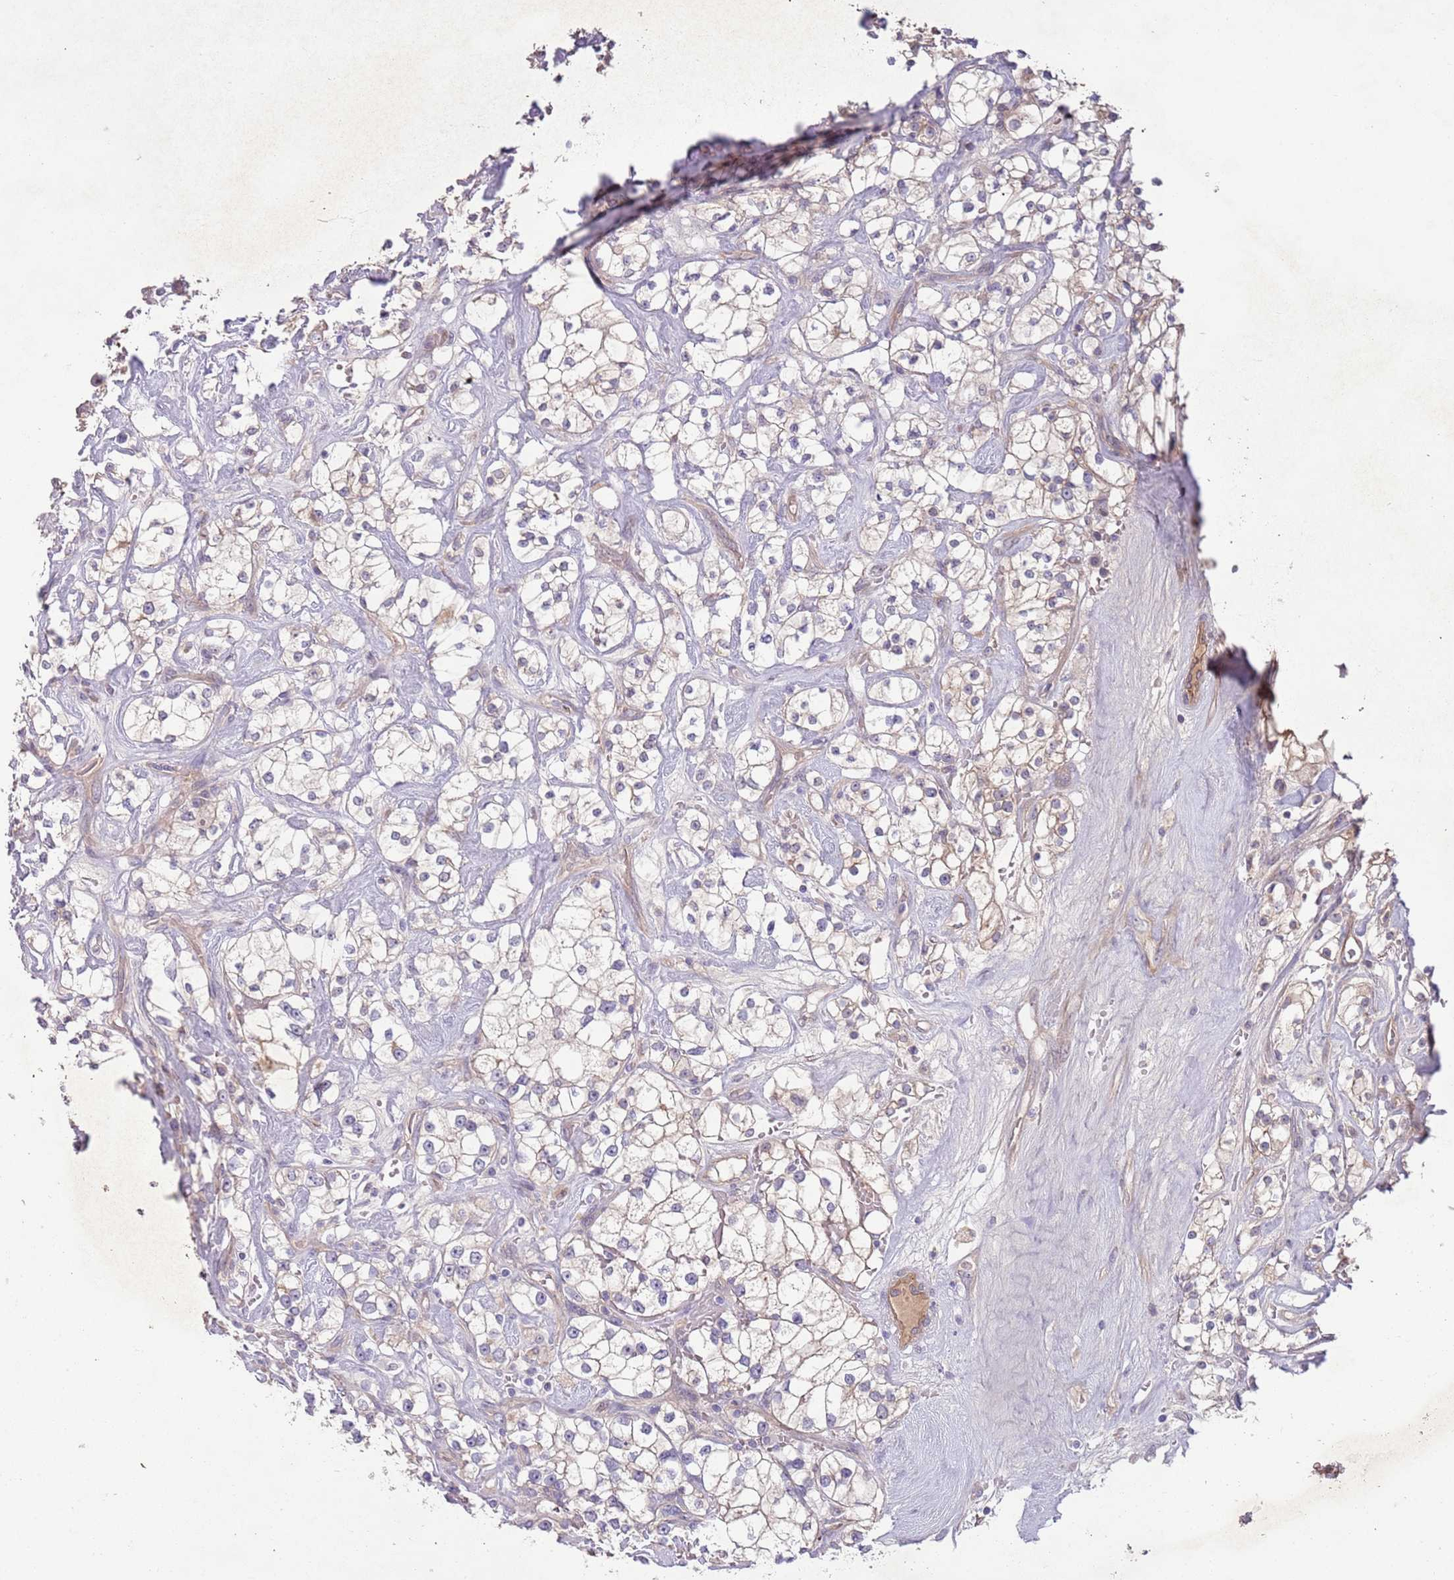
{"staining": {"intensity": "negative", "quantity": "none", "location": "none"}, "tissue": "renal cancer", "cell_type": "Tumor cells", "image_type": "cancer", "snomed": [{"axis": "morphology", "description": "Adenocarcinoma, NOS"}, {"axis": "topography", "description": "Kidney"}], "caption": "Human adenocarcinoma (renal) stained for a protein using immunohistochemistry (IHC) demonstrates no staining in tumor cells.", "gene": "SAV1", "patient": {"sex": "male", "age": 77}}